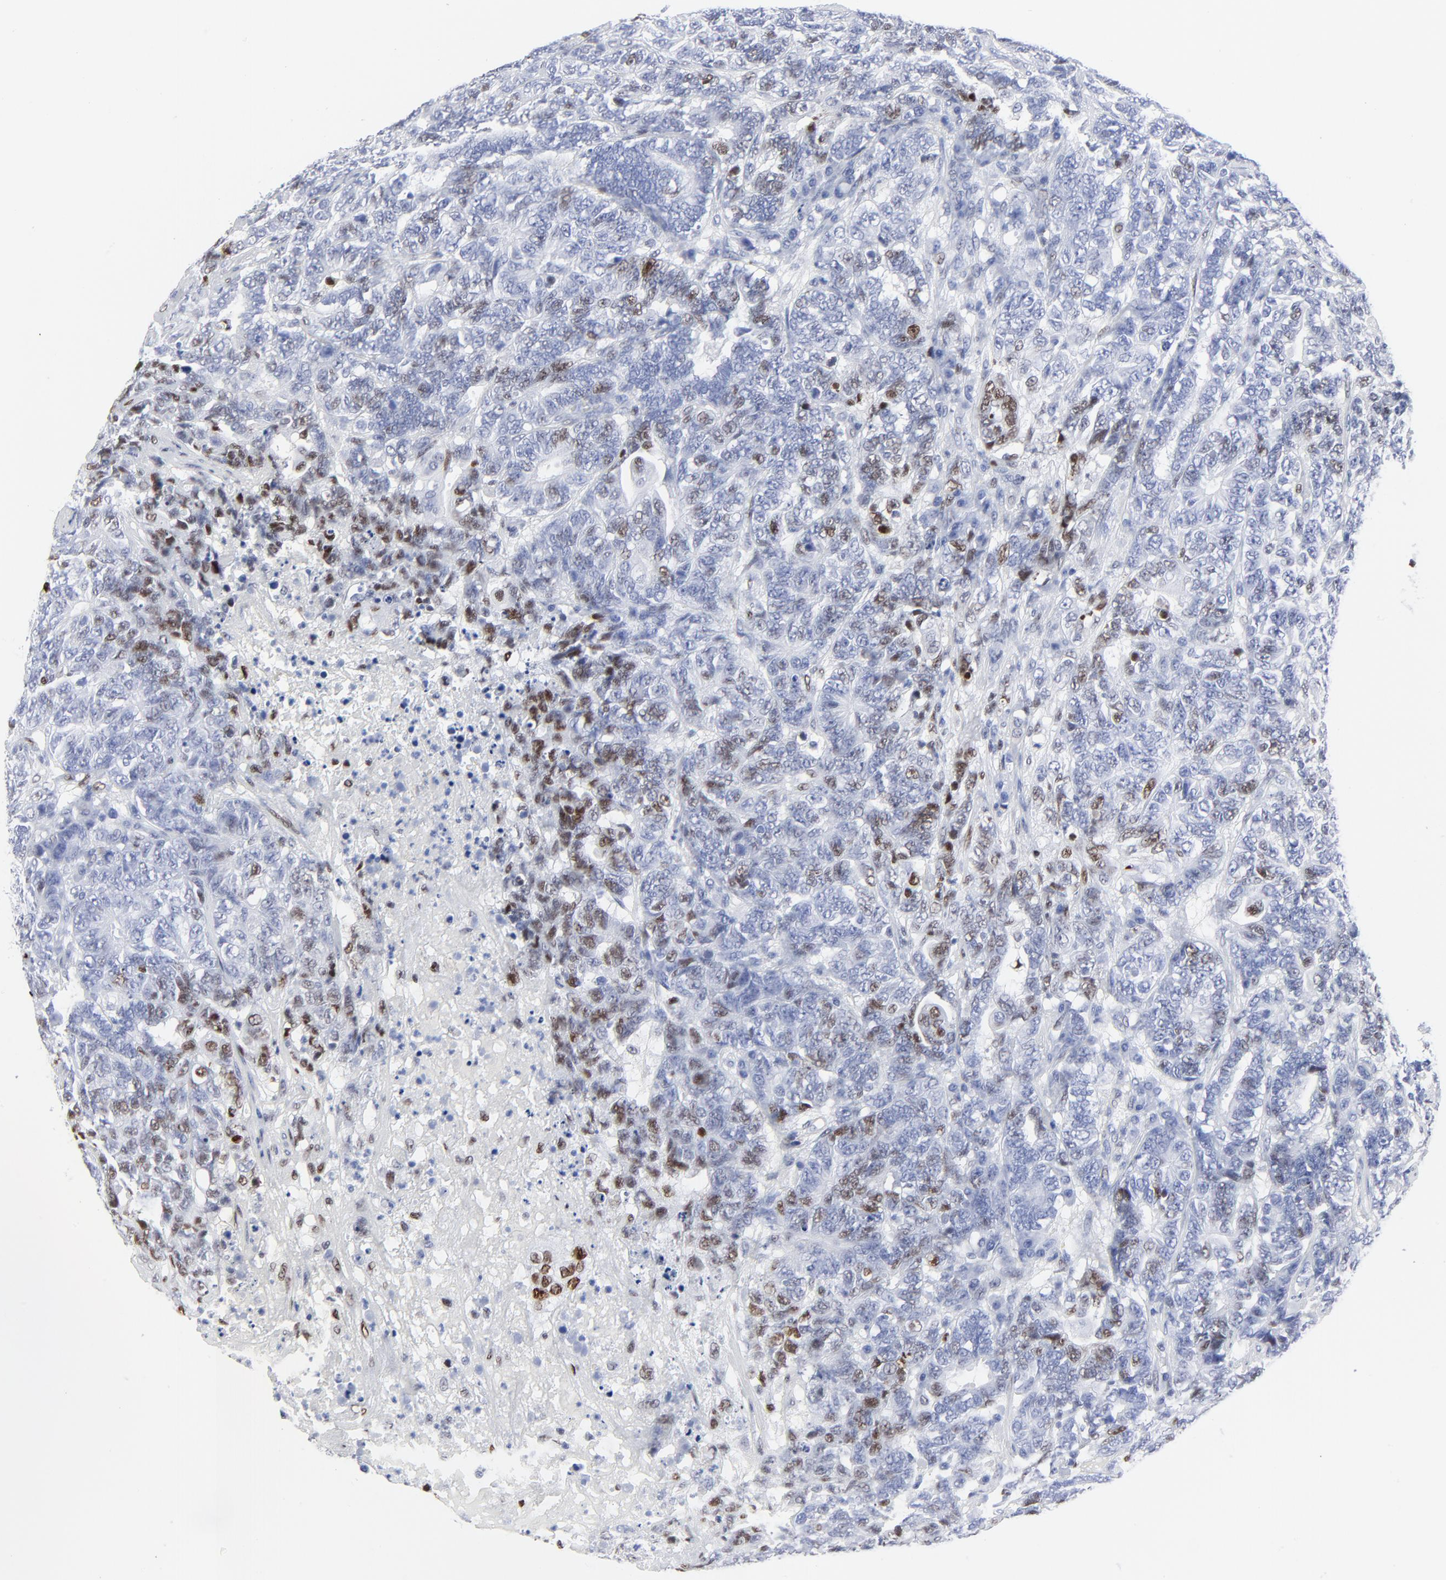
{"staining": {"intensity": "moderate", "quantity": "<25%", "location": "nuclear"}, "tissue": "testis cancer", "cell_type": "Tumor cells", "image_type": "cancer", "snomed": [{"axis": "morphology", "description": "Carcinoma, Embryonal, NOS"}, {"axis": "topography", "description": "Testis"}], "caption": "DAB (3,3'-diaminobenzidine) immunohistochemical staining of testis cancer (embryonal carcinoma) displays moderate nuclear protein expression in approximately <25% of tumor cells. The protein is stained brown, and the nuclei are stained in blue (DAB IHC with brightfield microscopy, high magnification).", "gene": "JUN", "patient": {"sex": "male", "age": 26}}